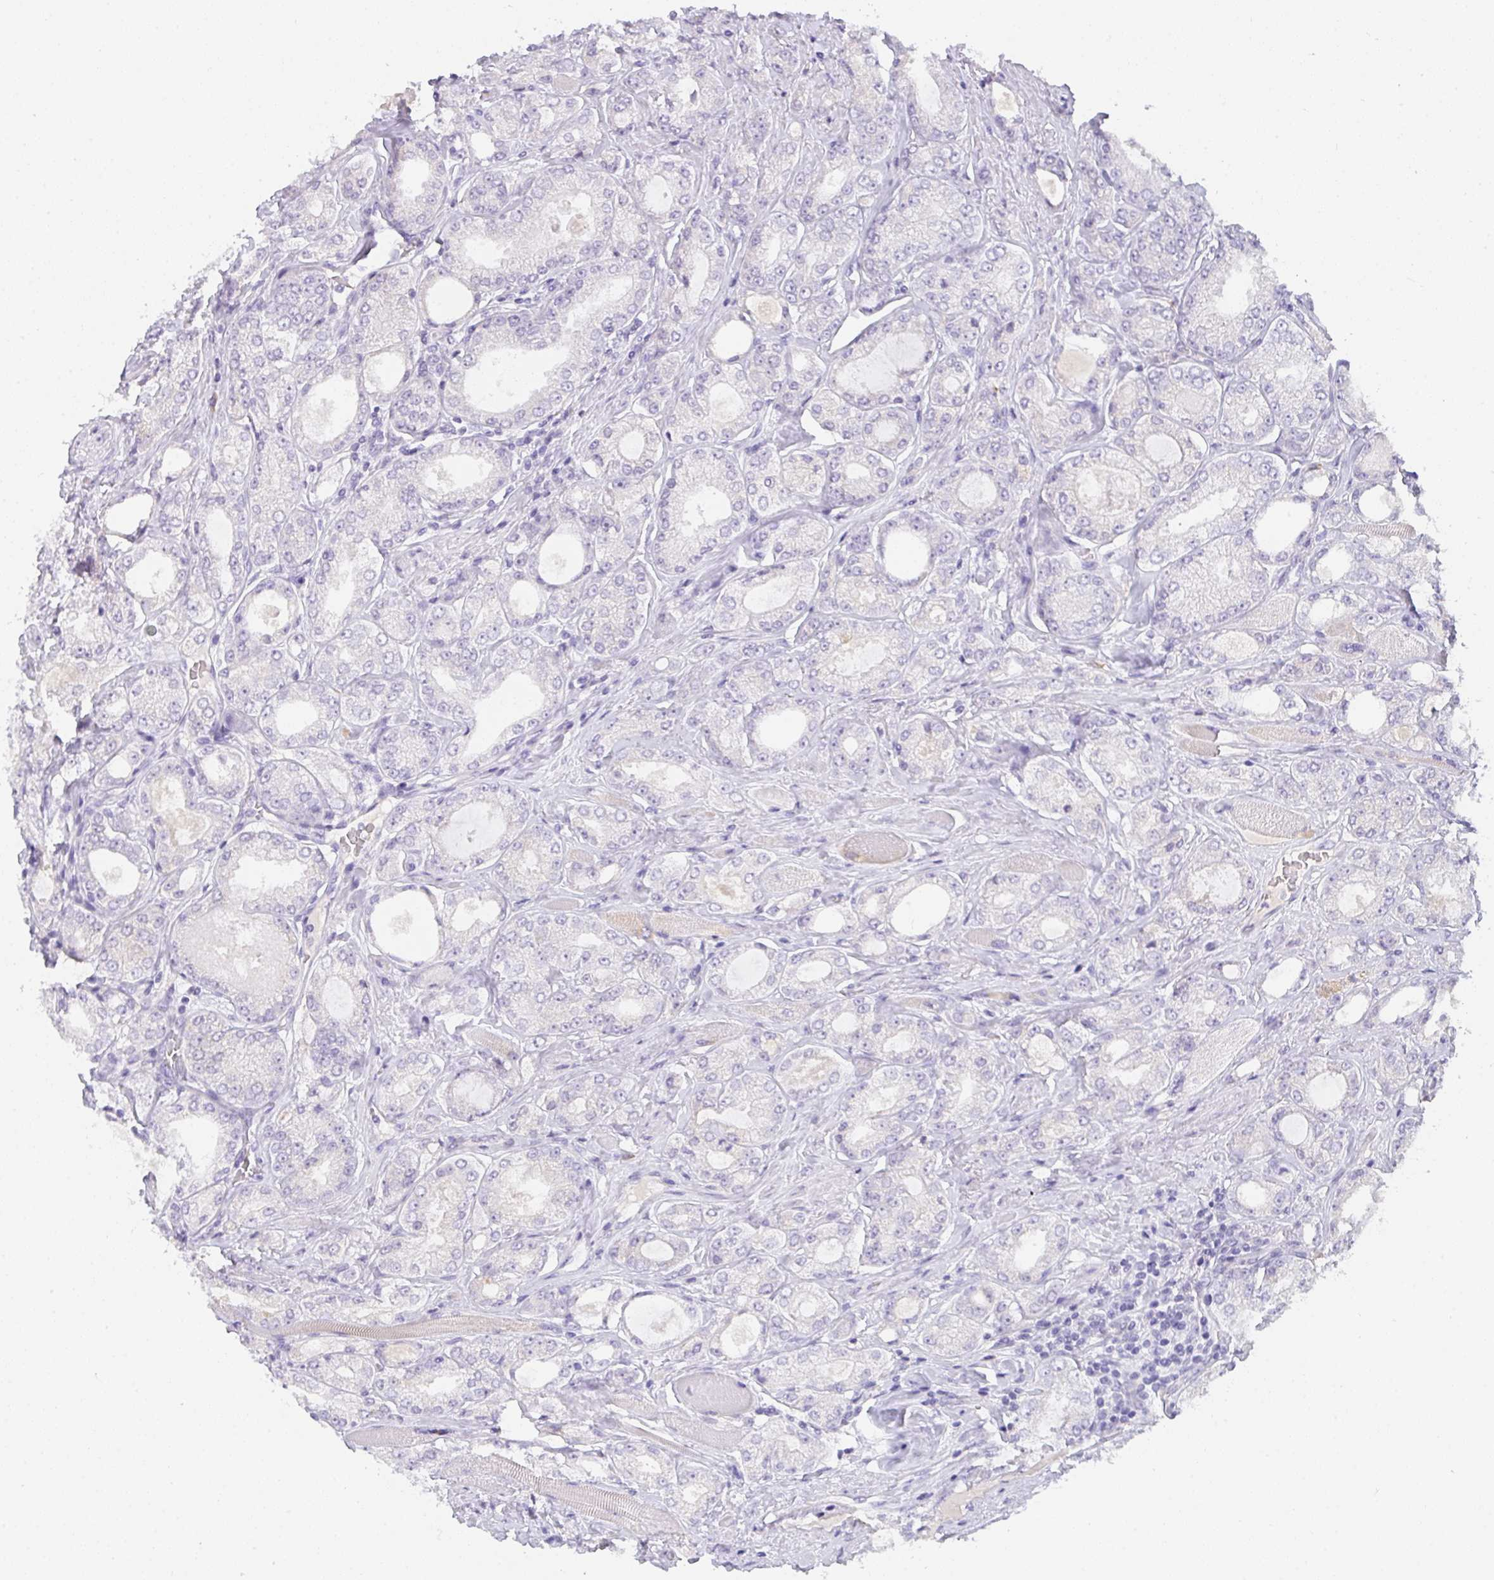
{"staining": {"intensity": "negative", "quantity": "none", "location": "none"}, "tissue": "prostate cancer", "cell_type": "Tumor cells", "image_type": "cancer", "snomed": [{"axis": "morphology", "description": "Adenocarcinoma, High grade"}, {"axis": "topography", "description": "Prostate"}], "caption": "This is an IHC micrograph of high-grade adenocarcinoma (prostate). There is no staining in tumor cells.", "gene": "COX7B", "patient": {"sex": "male", "age": 68}}